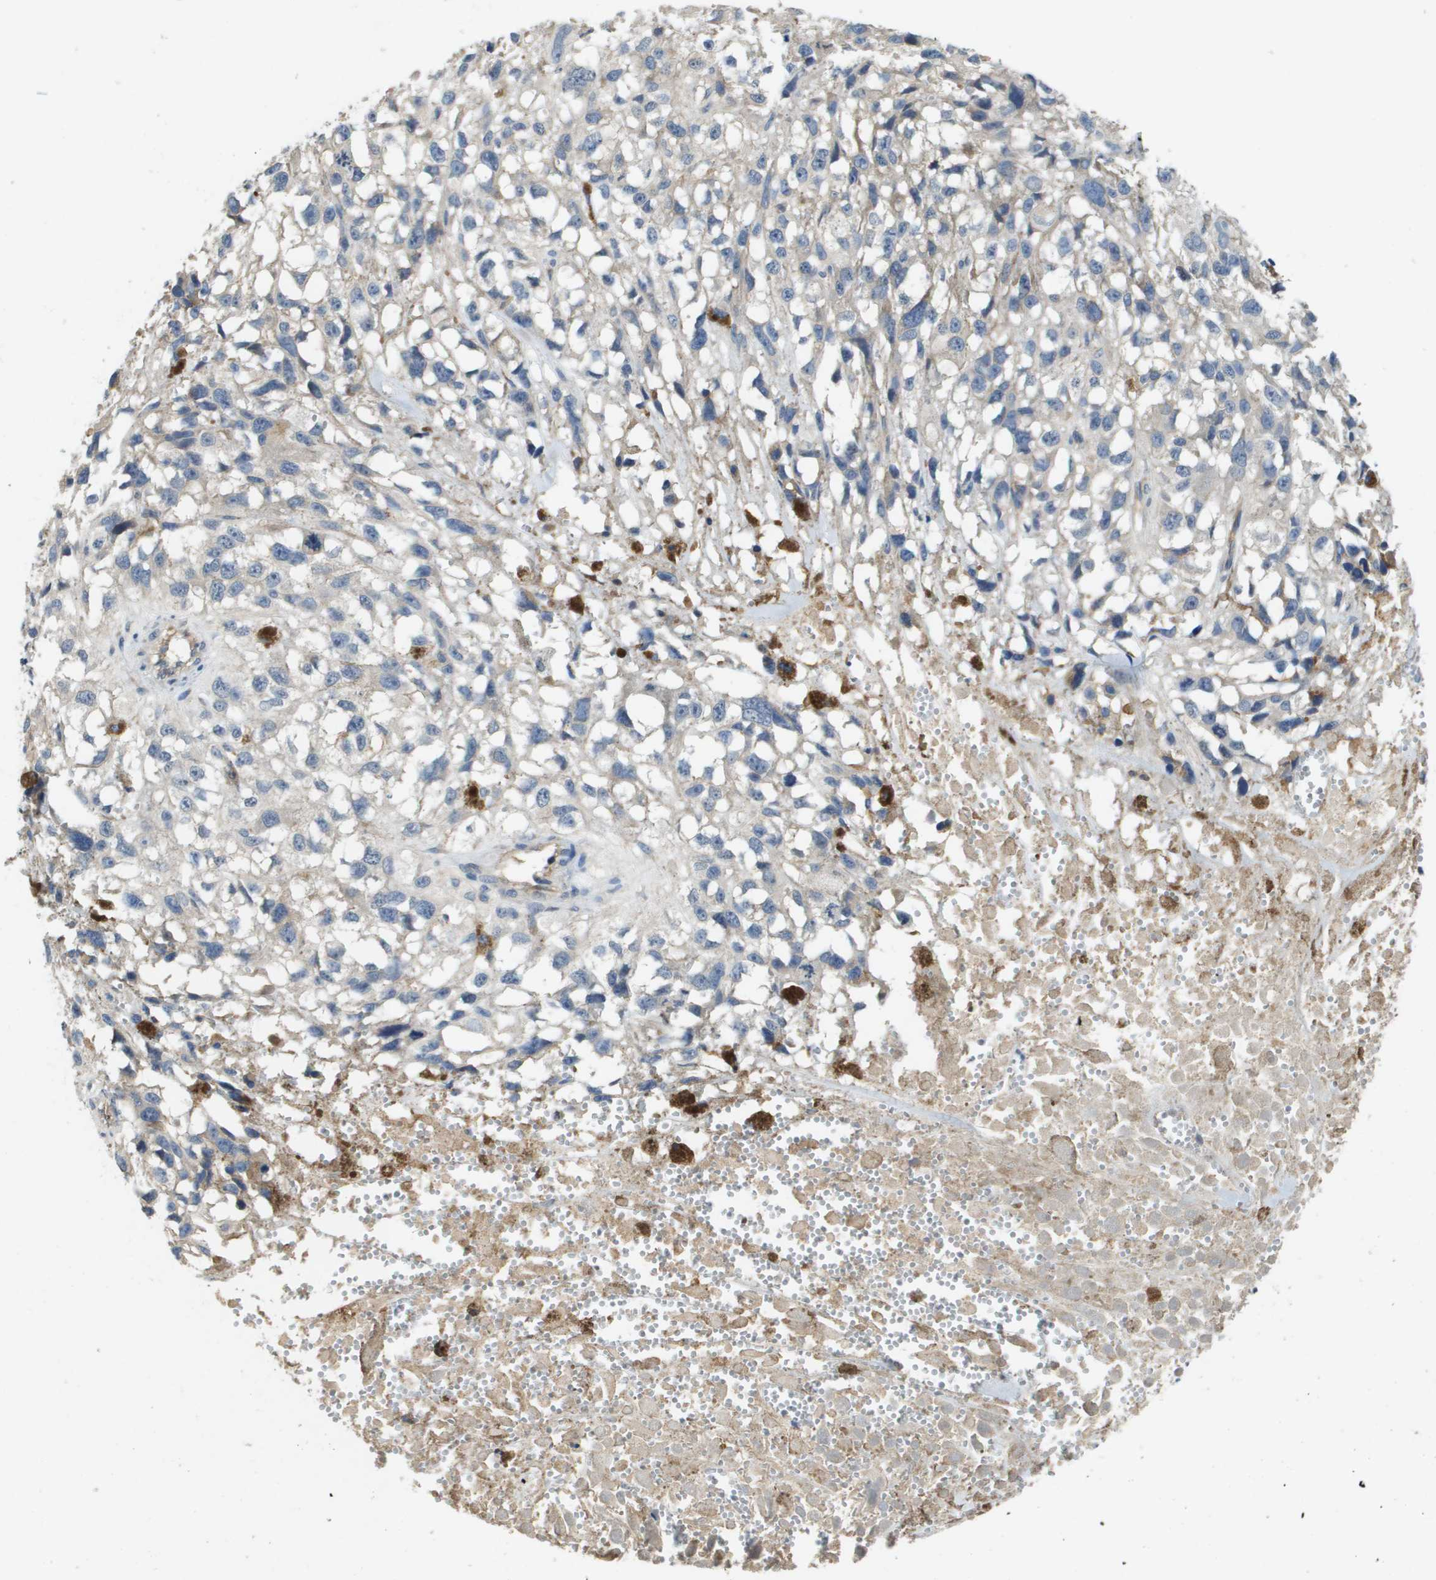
{"staining": {"intensity": "negative", "quantity": "none", "location": "none"}, "tissue": "melanoma", "cell_type": "Tumor cells", "image_type": "cancer", "snomed": [{"axis": "morphology", "description": "Malignant melanoma, Metastatic site"}, {"axis": "topography", "description": "Lymph node"}], "caption": "Immunohistochemistry of human melanoma demonstrates no expression in tumor cells. (Stains: DAB (3,3'-diaminobenzidine) immunohistochemistry (IHC) with hematoxylin counter stain, Microscopy: brightfield microscopy at high magnification).", "gene": "SLC16A3", "patient": {"sex": "male", "age": 59}}